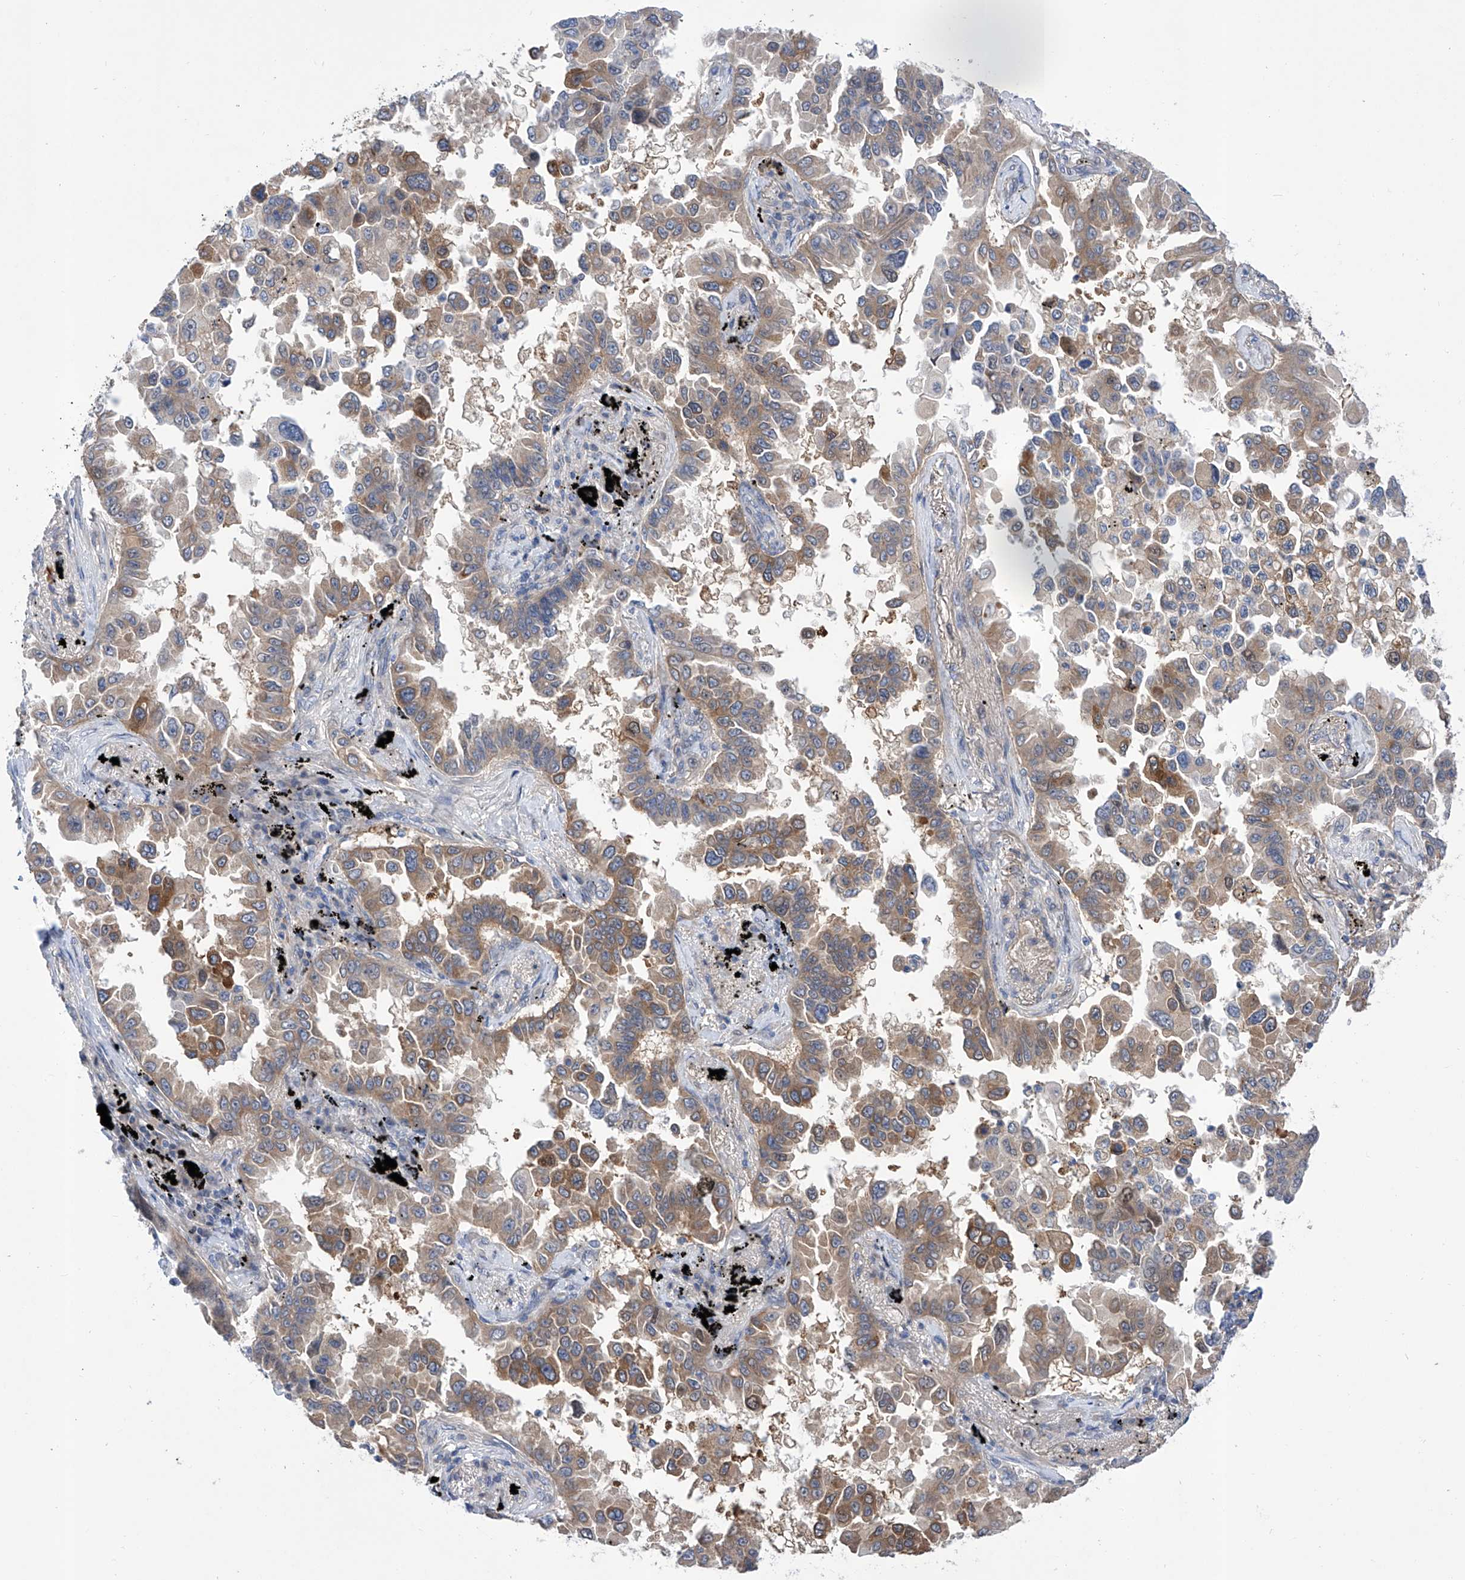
{"staining": {"intensity": "moderate", "quantity": ">75%", "location": "cytoplasmic/membranous"}, "tissue": "lung cancer", "cell_type": "Tumor cells", "image_type": "cancer", "snomed": [{"axis": "morphology", "description": "Adenocarcinoma, NOS"}, {"axis": "topography", "description": "Lung"}], "caption": "Lung adenocarcinoma stained for a protein (brown) exhibits moderate cytoplasmic/membranous positive expression in approximately >75% of tumor cells.", "gene": "SRBD1", "patient": {"sex": "female", "age": 67}}